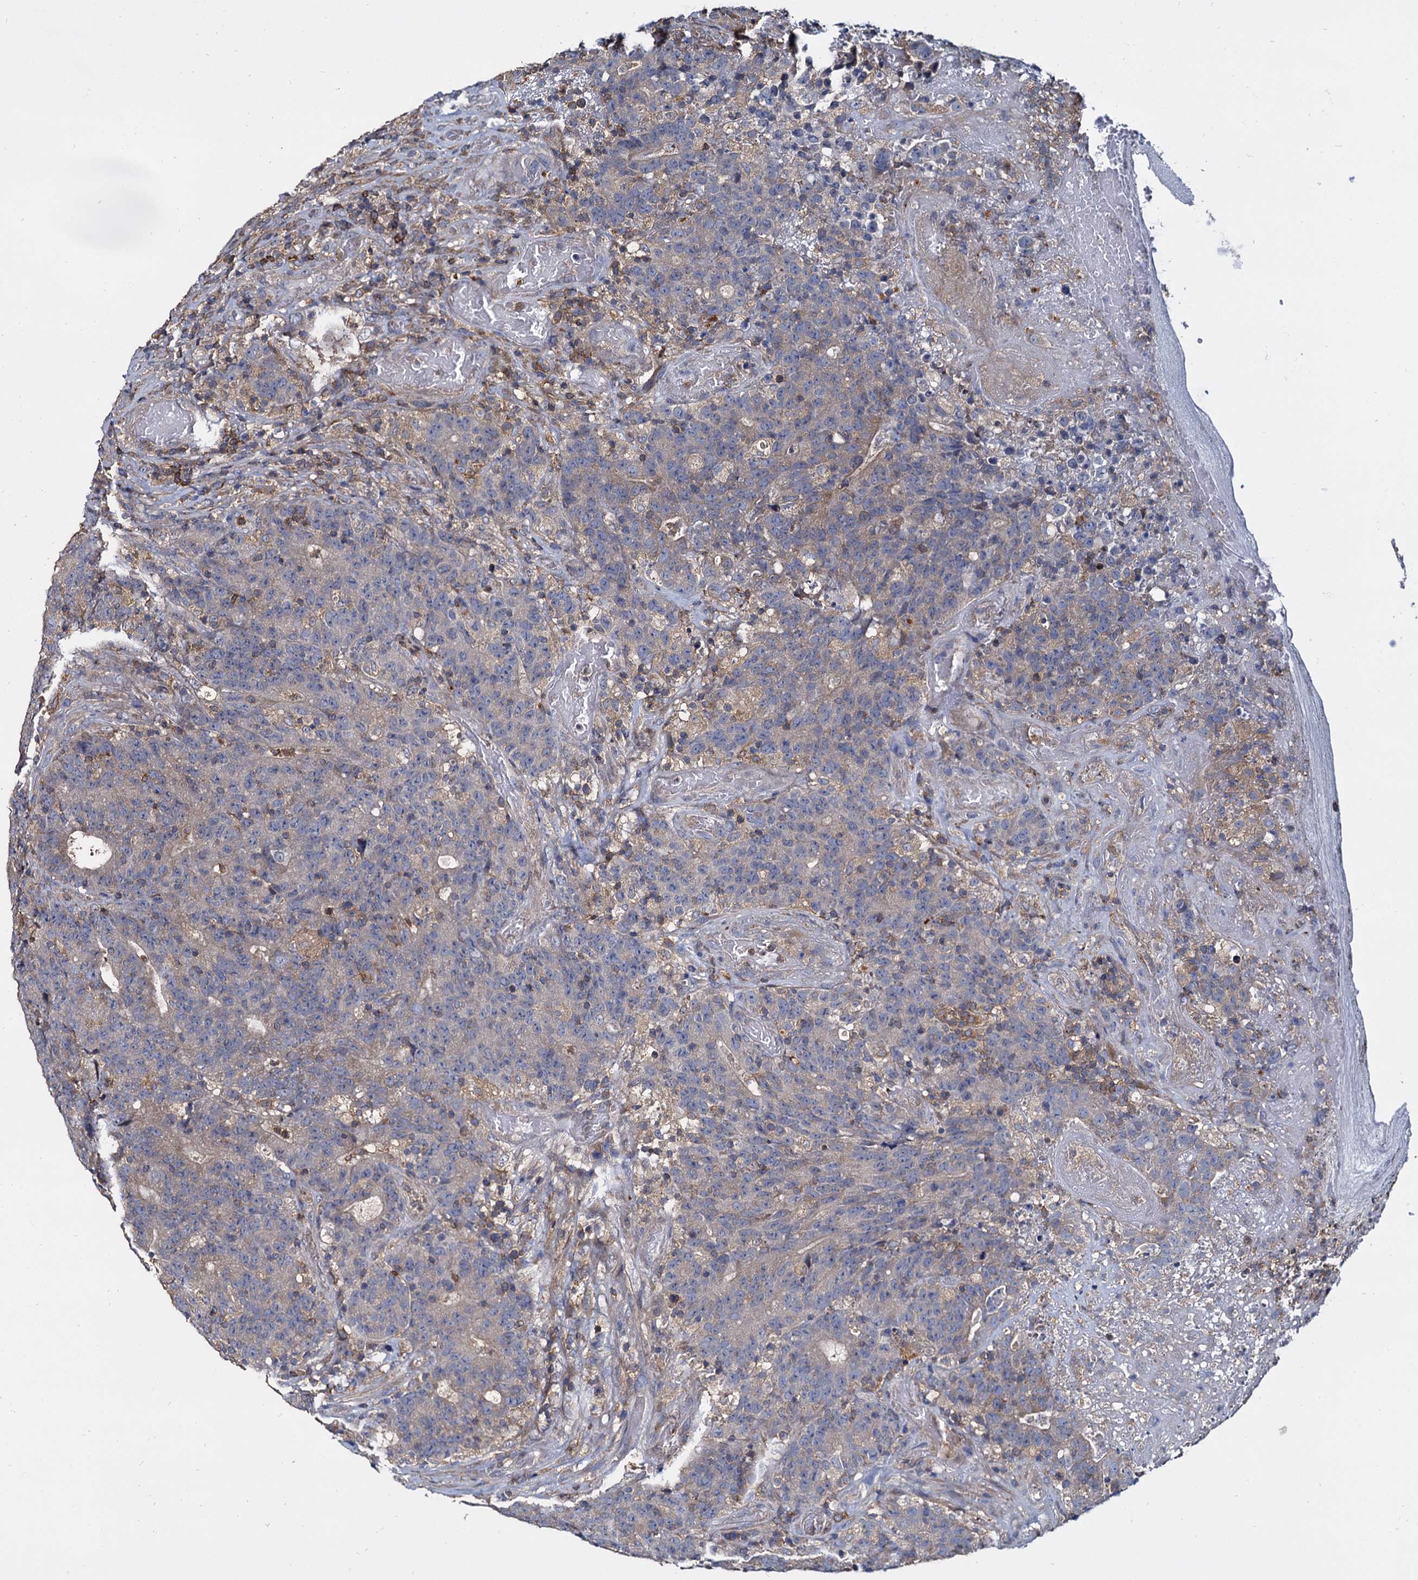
{"staining": {"intensity": "weak", "quantity": "<25%", "location": "cytoplasmic/membranous"}, "tissue": "colorectal cancer", "cell_type": "Tumor cells", "image_type": "cancer", "snomed": [{"axis": "morphology", "description": "Adenocarcinoma, NOS"}, {"axis": "topography", "description": "Colon"}], "caption": "Image shows no significant protein expression in tumor cells of colorectal cancer.", "gene": "ANKRD13A", "patient": {"sex": "female", "age": 75}}